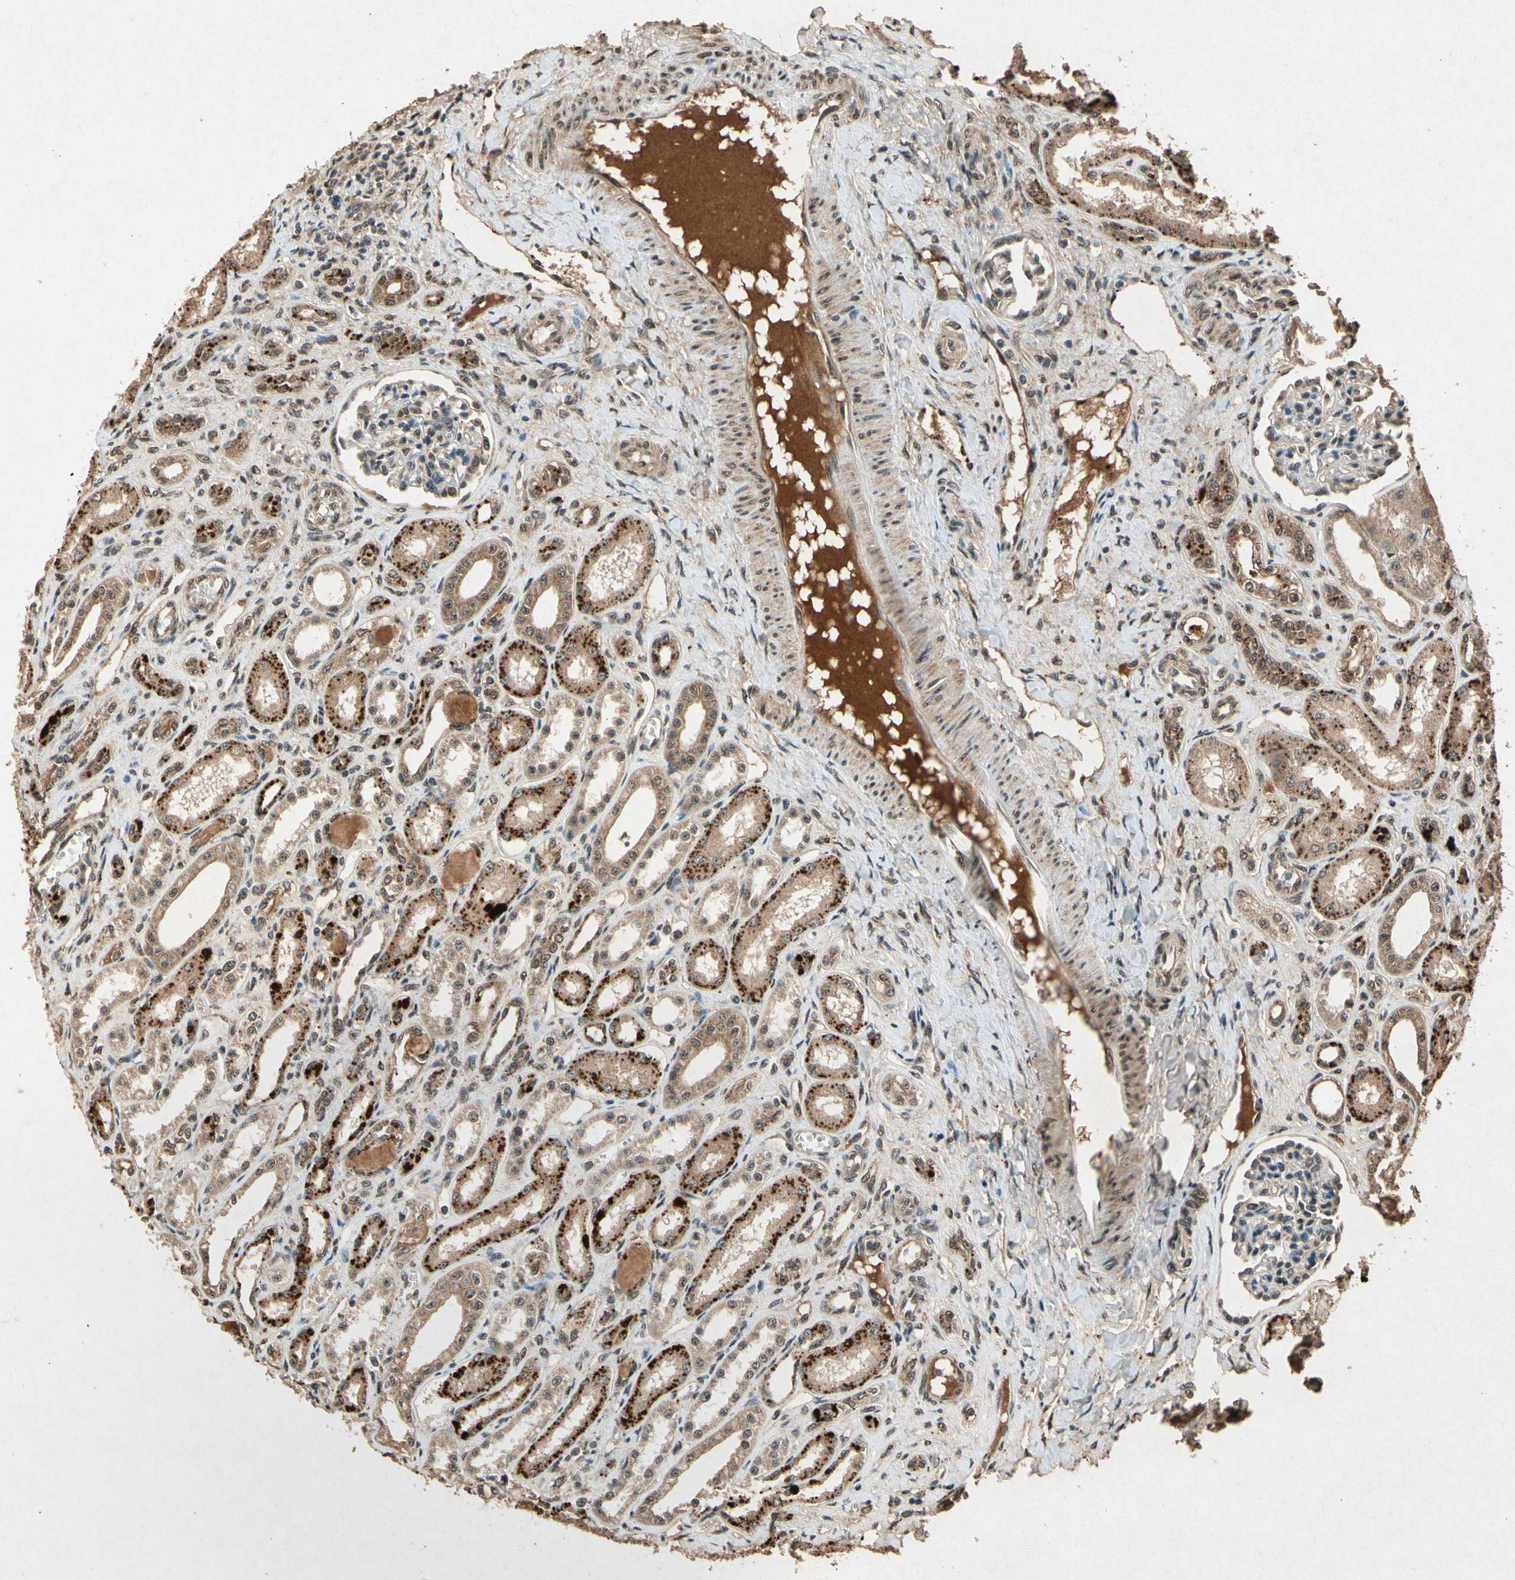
{"staining": {"intensity": "moderate", "quantity": "25%-75%", "location": "cytoplasmic/membranous,nuclear"}, "tissue": "kidney", "cell_type": "Cells in glomeruli", "image_type": "normal", "snomed": [{"axis": "morphology", "description": "Normal tissue, NOS"}, {"axis": "topography", "description": "Kidney"}], "caption": "An immunohistochemistry (IHC) image of normal tissue is shown. Protein staining in brown highlights moderate cytoplasmic/membranous,nuclear positivity in kidney within cells in glomeruli. The staining was performed using DAB, with brown indicating positive protein expression. Nuclei are stained blue with hematoxylin.", "gene": "PML", "patient": {"sex": "male", "age": 7}}